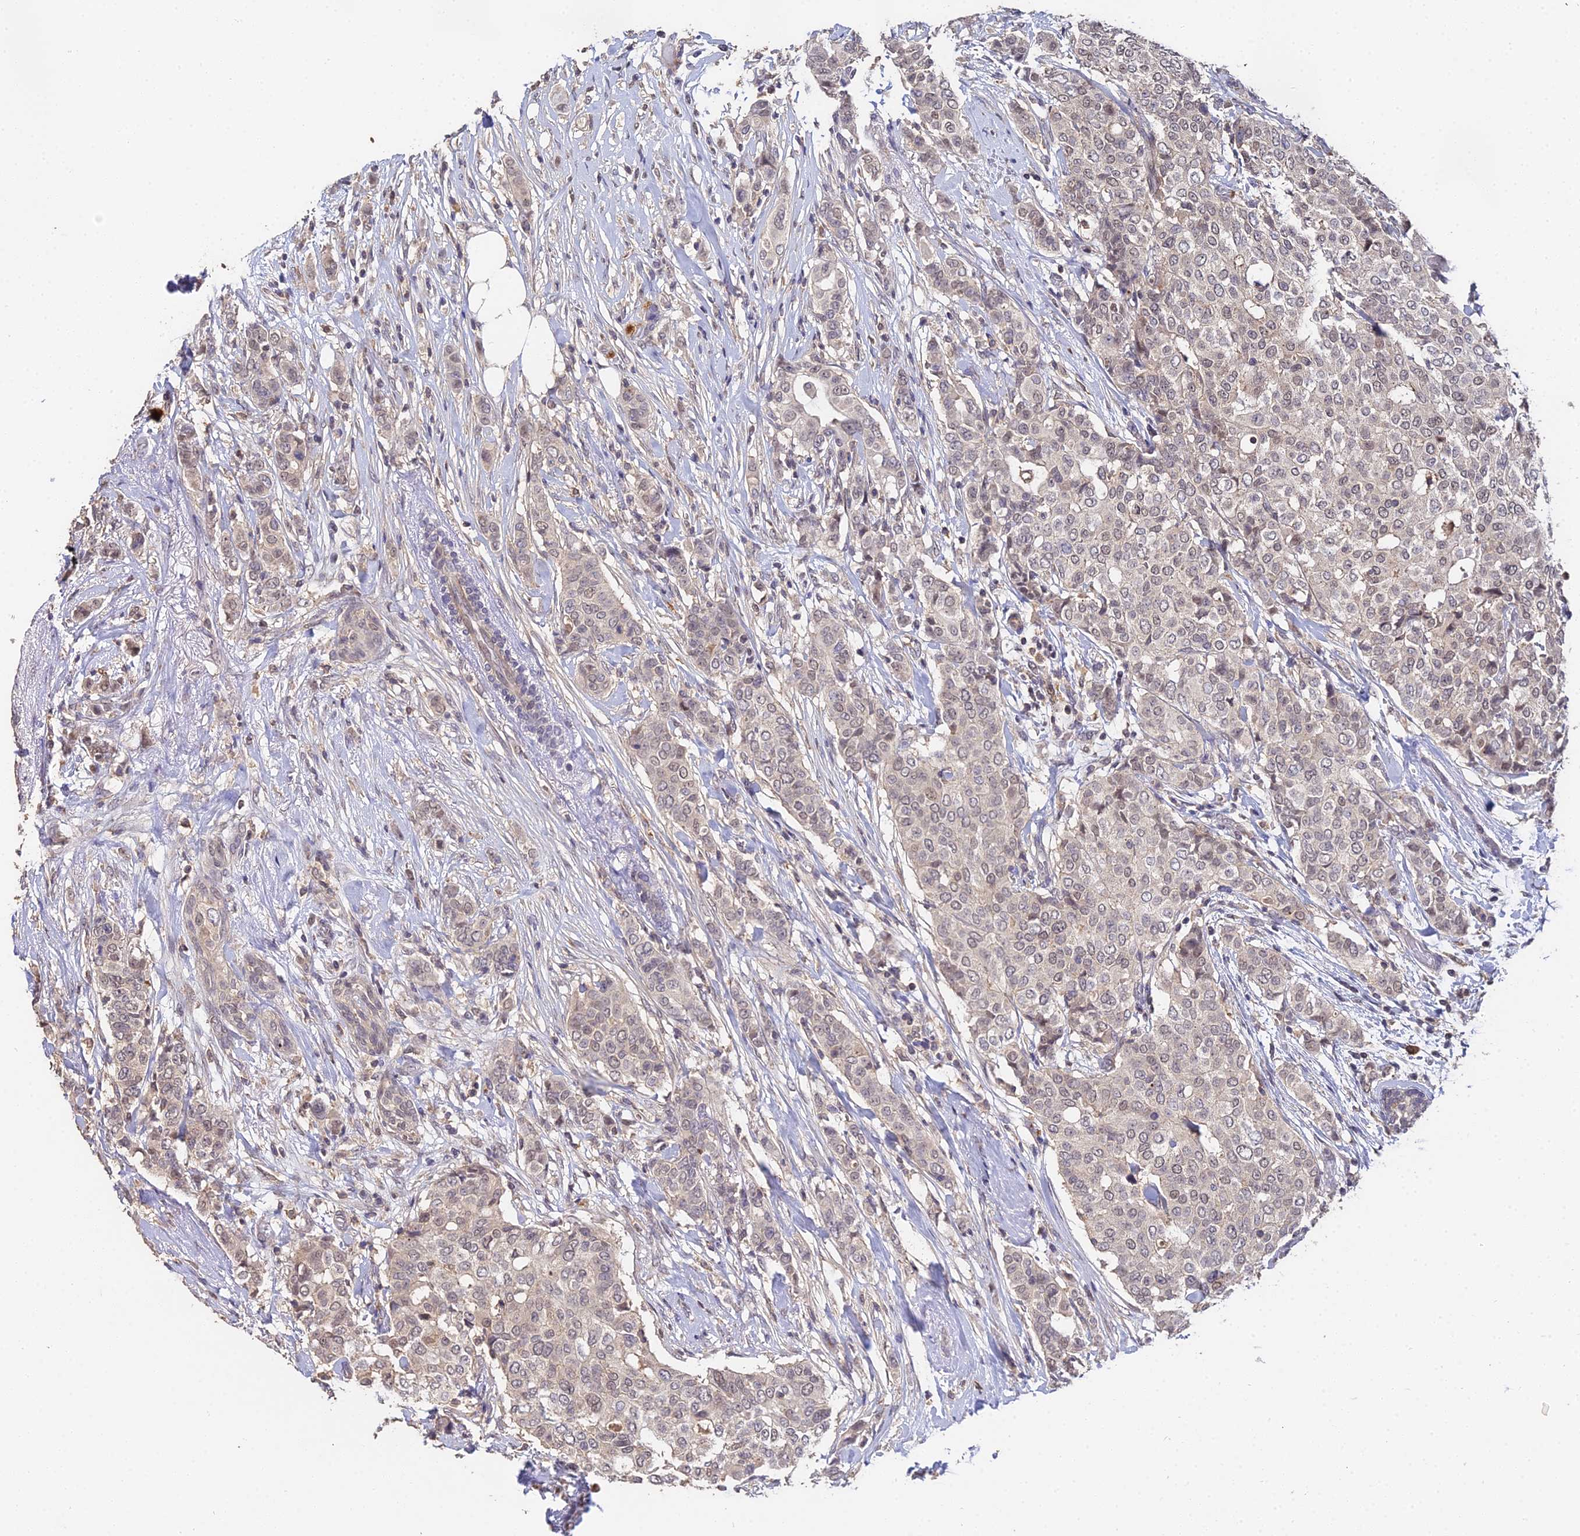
{"staining": {"intensity": "weak", "quantity": "25%-75%", "location": "nuclear"}, "tissue": "breast cancer", "cell_type": "Tumor cells", "image_type": "cancer", "snomed": [{"axis": "morphology", "description": "Lobular carcinoma"}, {"axis": "topography", "description": "Breast"}], "caption": "Weak nuclear protein staining is seen in approximately 25%-75% of tumor cells in breast cancer (lobular carcinoma). Using DAB (brown) and hematoxylin (blue) stains, captured at high magnification using brightfield microscopy.", "gene": "LSM5", "patient": {"sex": "female", "age": 51}}